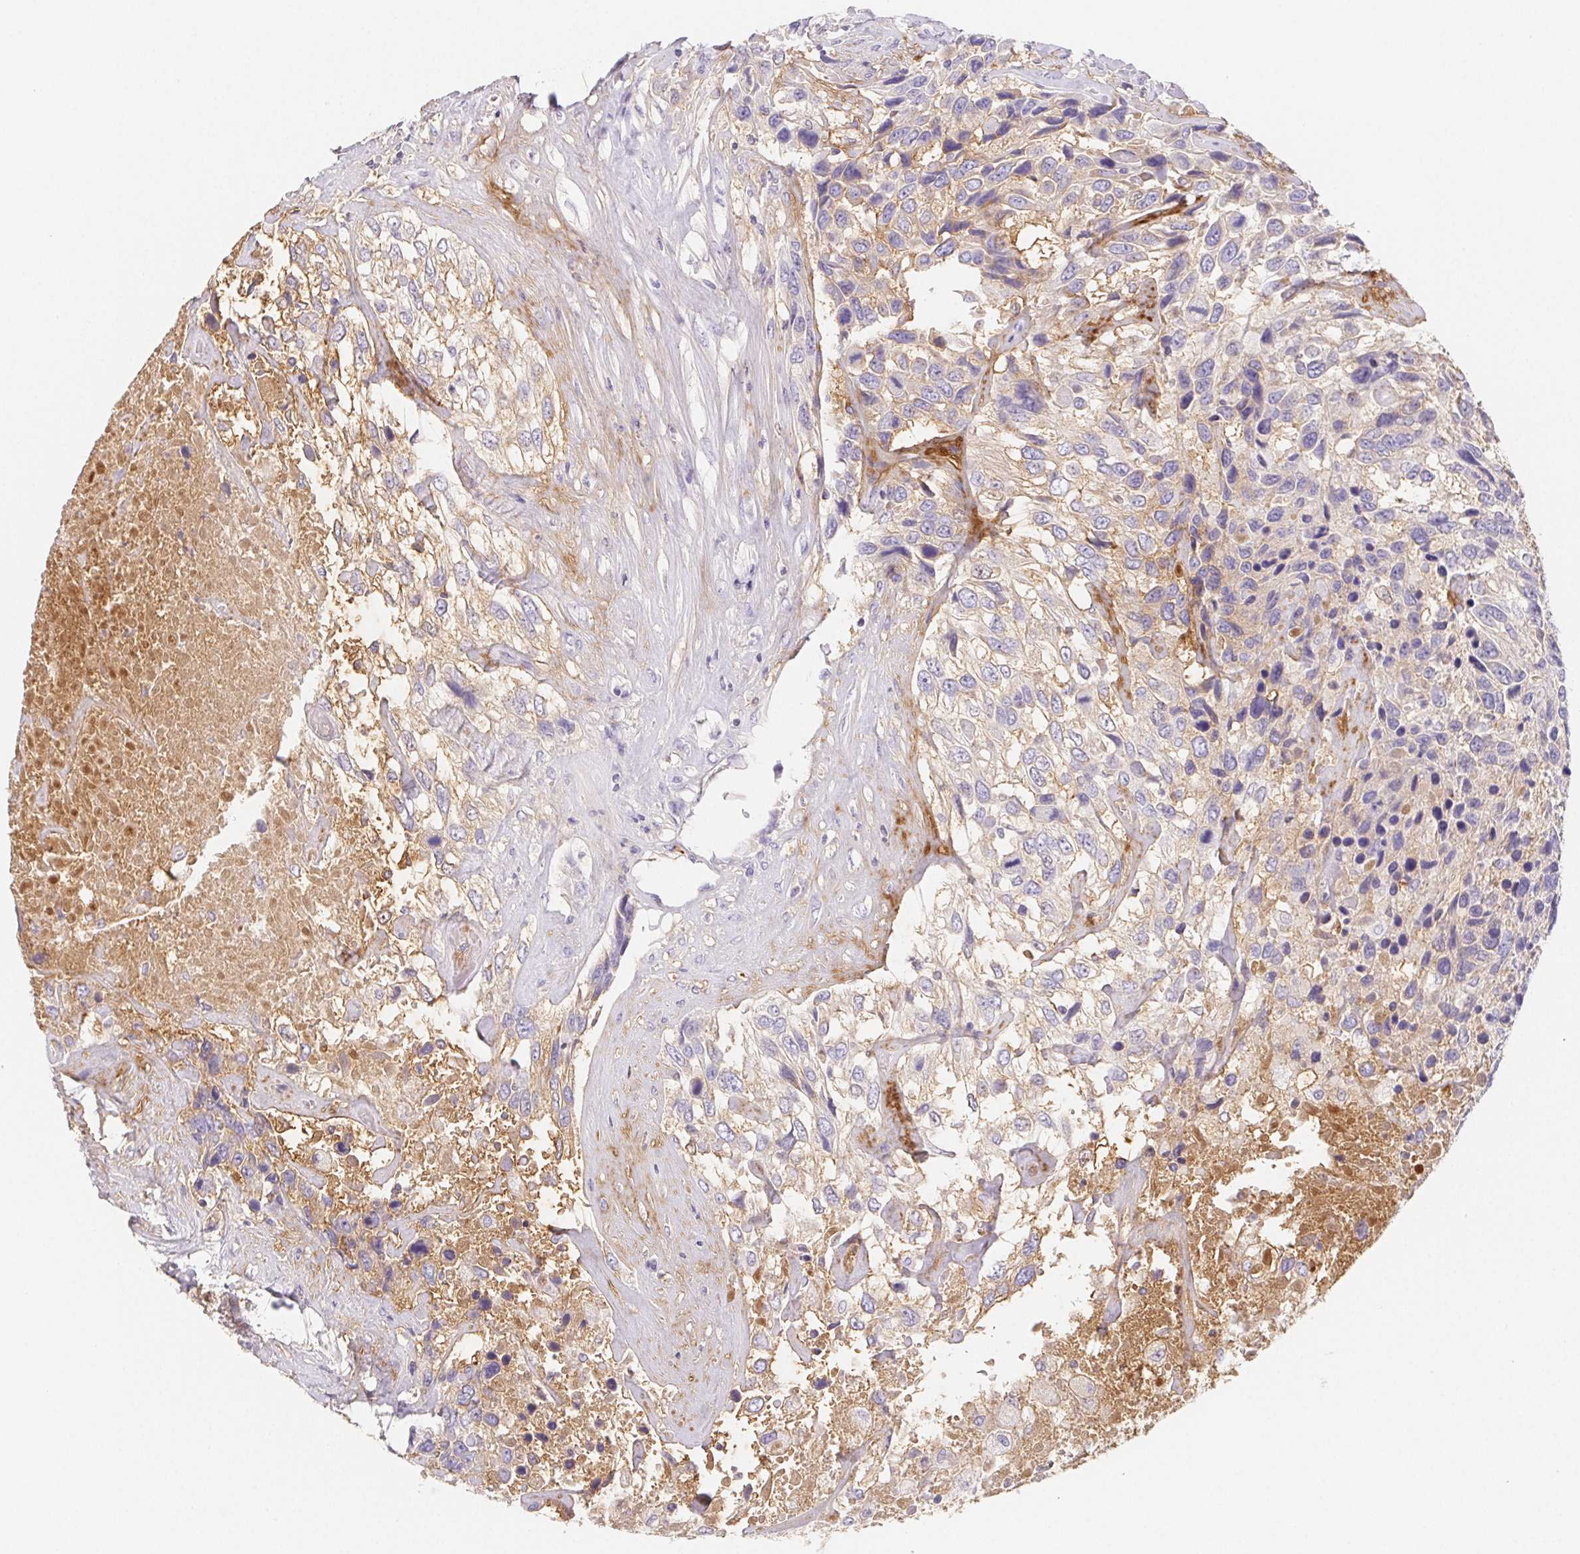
{"staining": {"intensity": "weak", "quantity": "<25%", "location": "cytoplasmic/membranous"}, "tissue": "urothelial cancer", "cell_type": "Tumor cells", "image_type": "cancer", "snomed": [{"axis": "morphology", "description": "Urothelial carcinoma, High grade"}, {"axis": "topography", "description": "Urinary bladder"}], "caption": "Urothelial cancer was stained to show a protein in brown. There is no significant staining in tumor cells.", "gene": "ITIH2", "patient": {"sex": "female", "age": 70}}